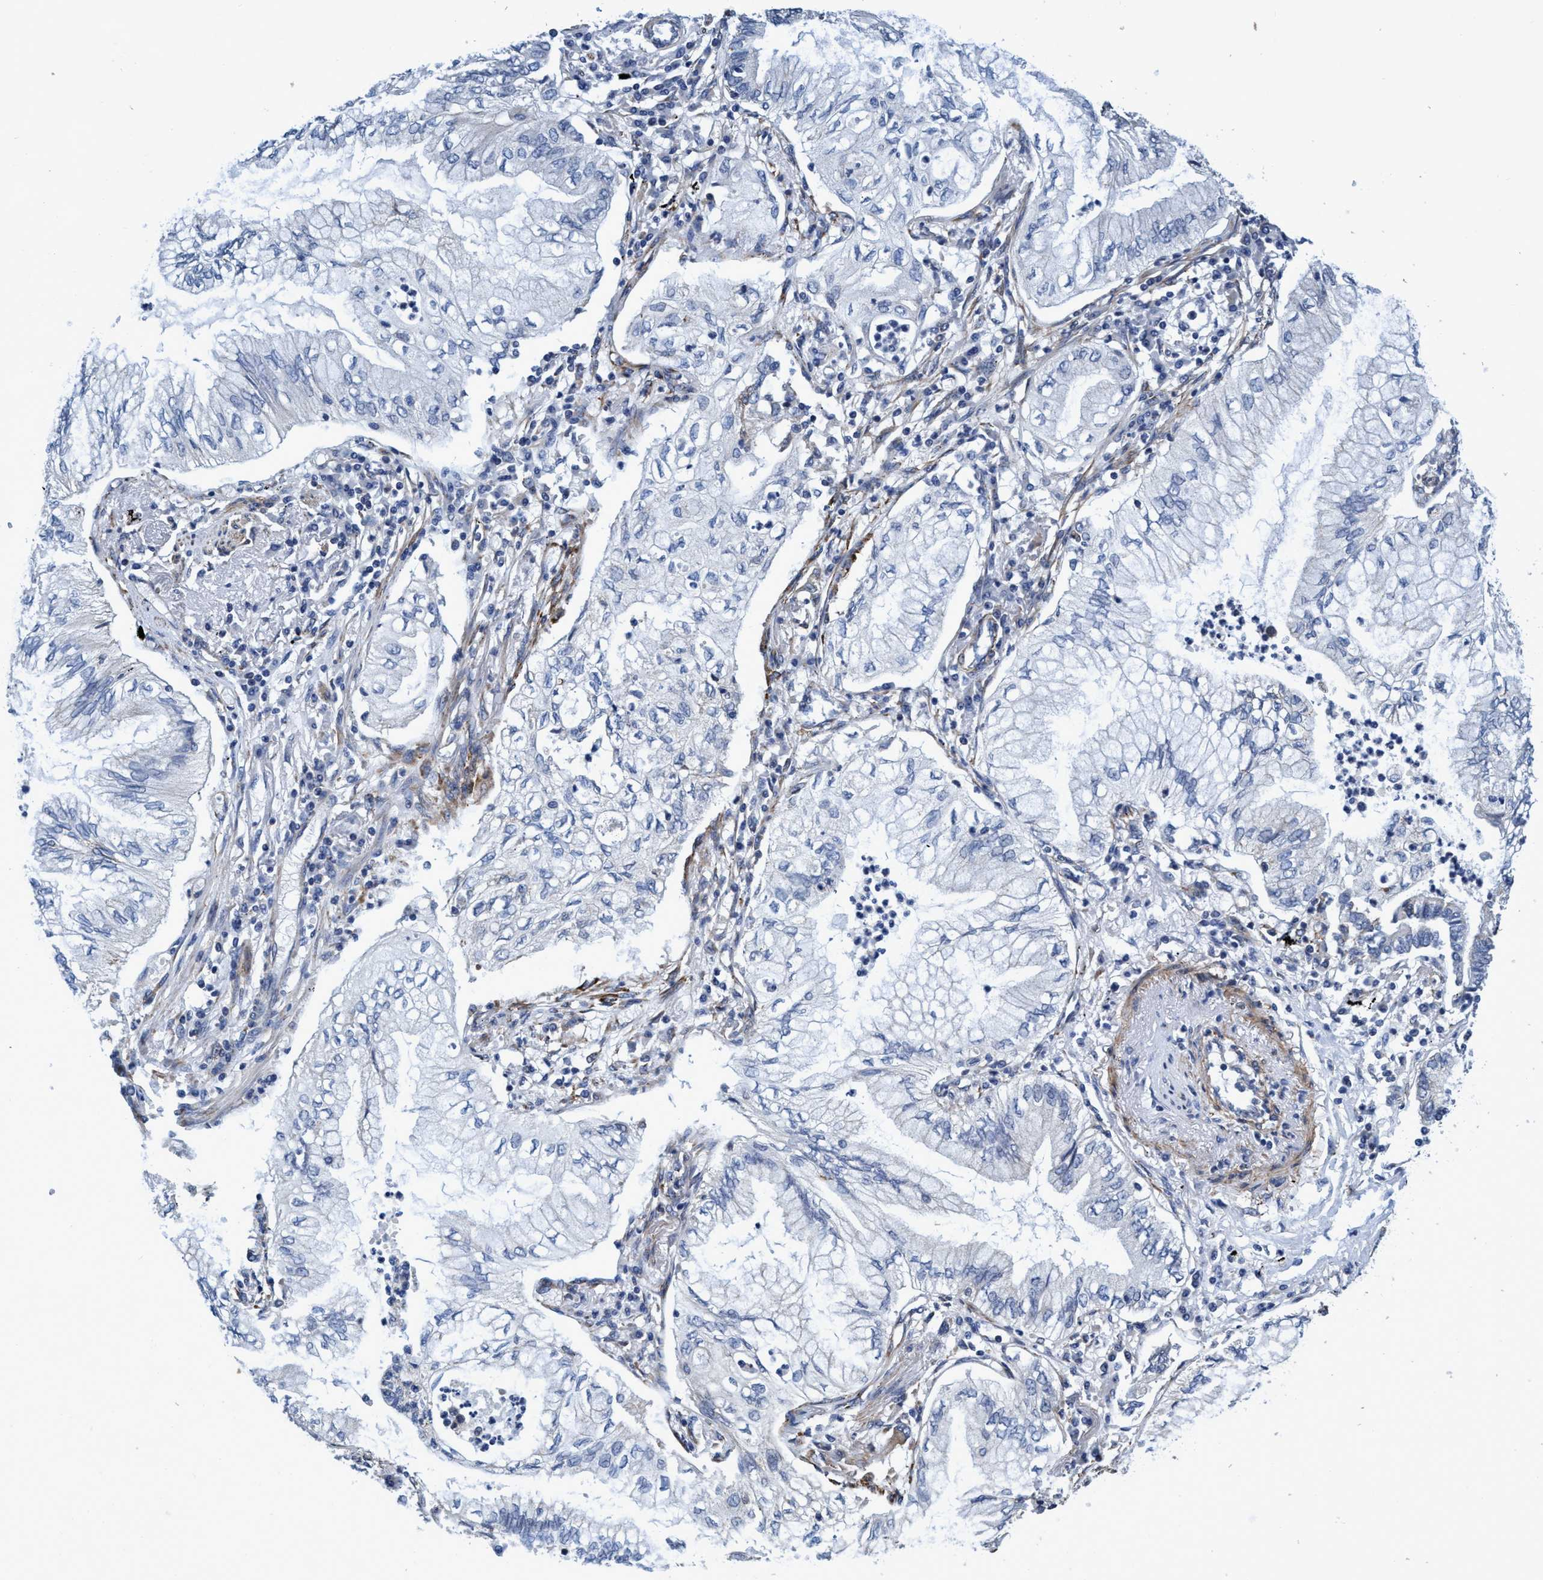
{"staining": {"intensity": "negative", "quantity": "none", "location": "none"}, "tissue": "lung cancer", "cell_type": "Tumor cells", "image_type": "cancer", "snomed": [{"axis": "morphology", "description": "Normal tissue, NOS"}, {"axis": "morphology", "description": "Adenocarcinoma, NOS"}, {"axis": "topography", "description": "Bronchus"}, {"axis": "topography", "description": "Lung"}], "caption": "This is an immunohistochemistry (IHC) micrograph of lung adenocarcinoma. There is no positivity in tumor cells.", "gene": "CALCOCO2", "patient": {"sex": "female", "age": 70}}